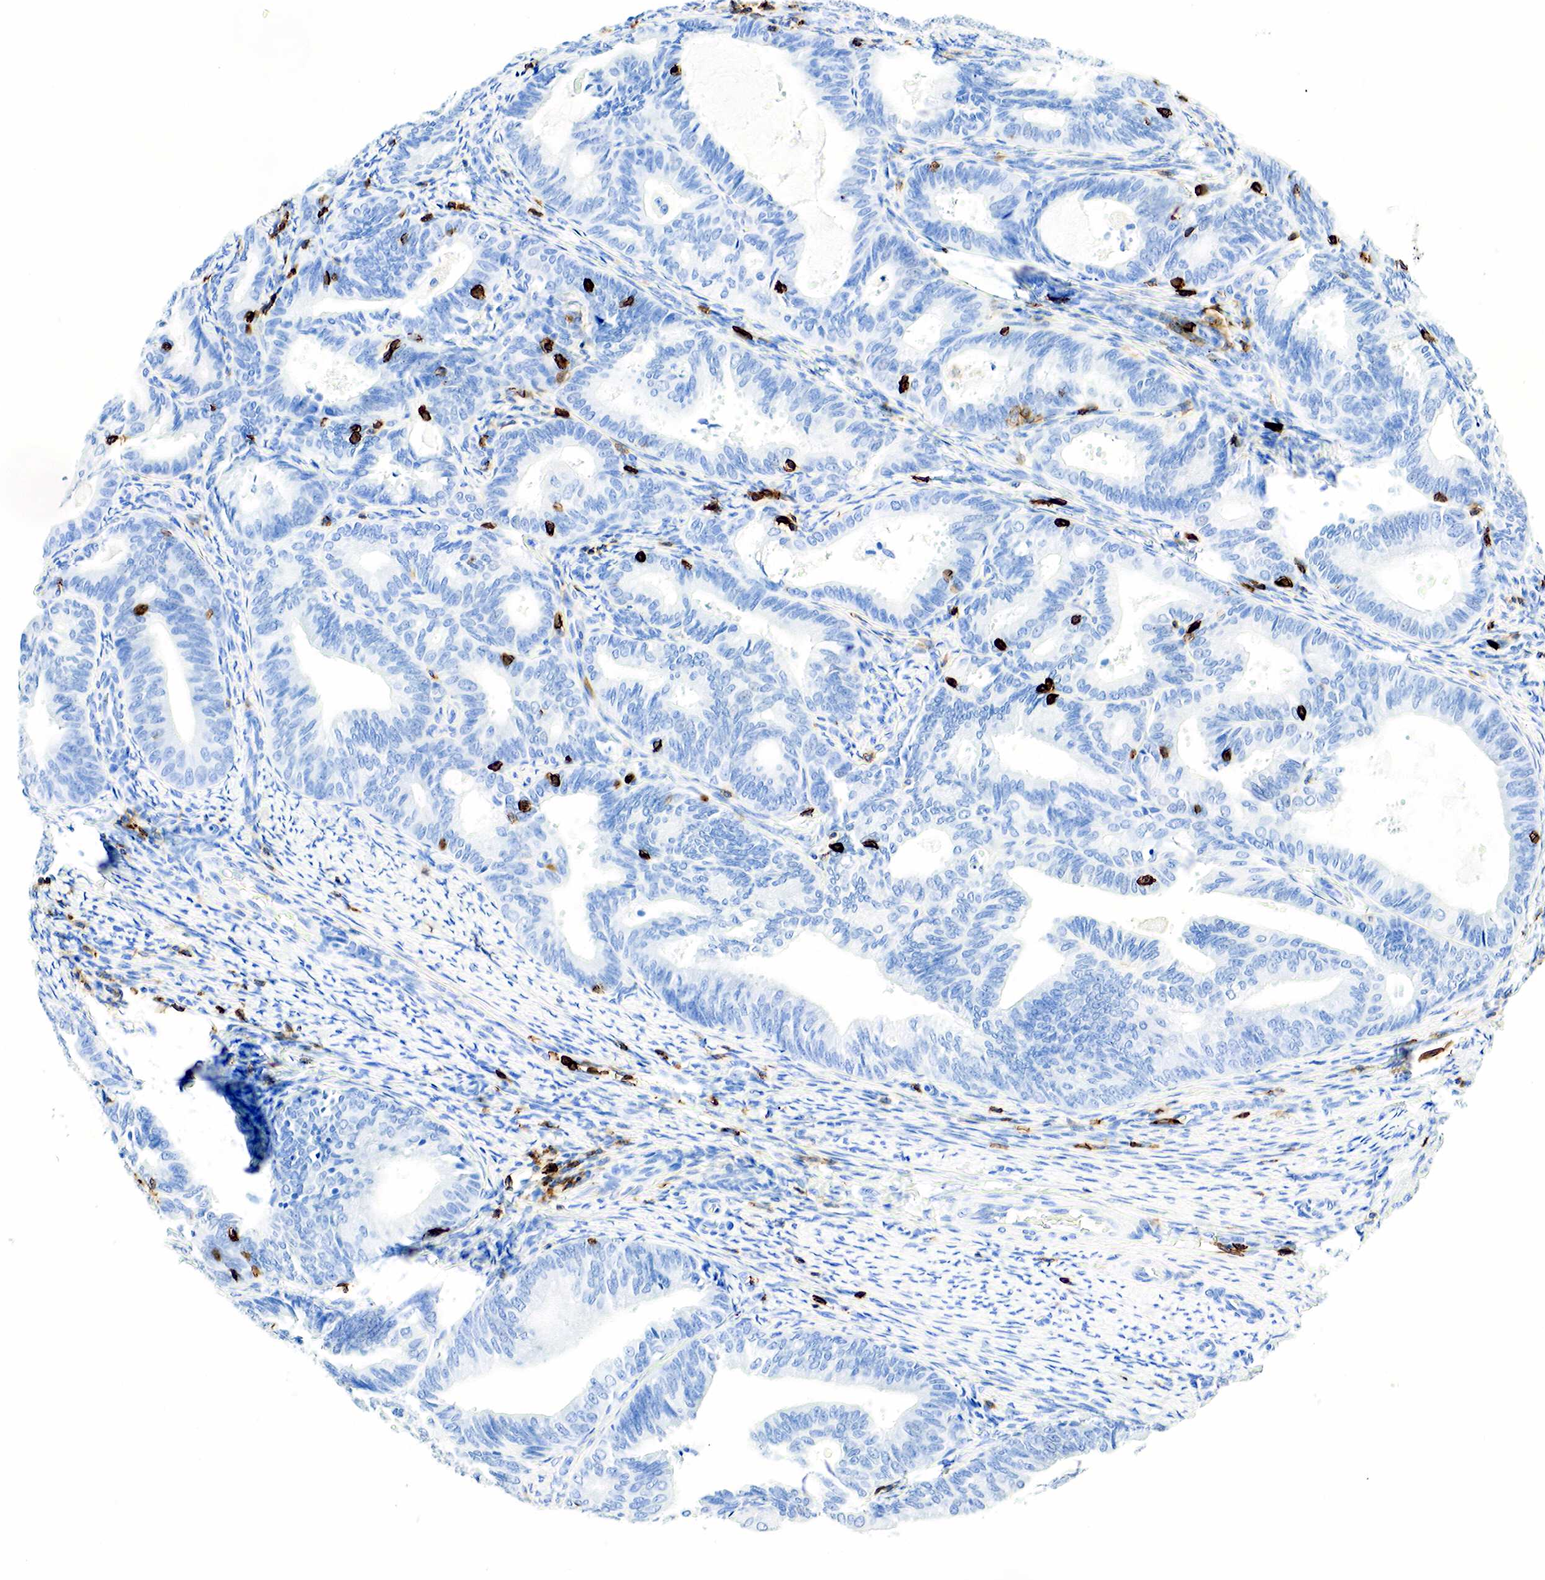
{"staining": {"intensity": "negative", "quantity": "none", "location": "none"}, "tissue": "endometrial cancer", "cell_type": "Tumor cells", "image_type": "cancer", "snomed": [{"axis": "morphology", "description": "Adenocarcinoma, NOS"}, {"axis": "topography", "description": "Endometrium"}], "caption": "The micrograph reveals no significant positivity in tumor cells of adenocarcinoma (endometrial).", "gene": "PTPRC", "patient": {"sex": "female", "age": 63}}